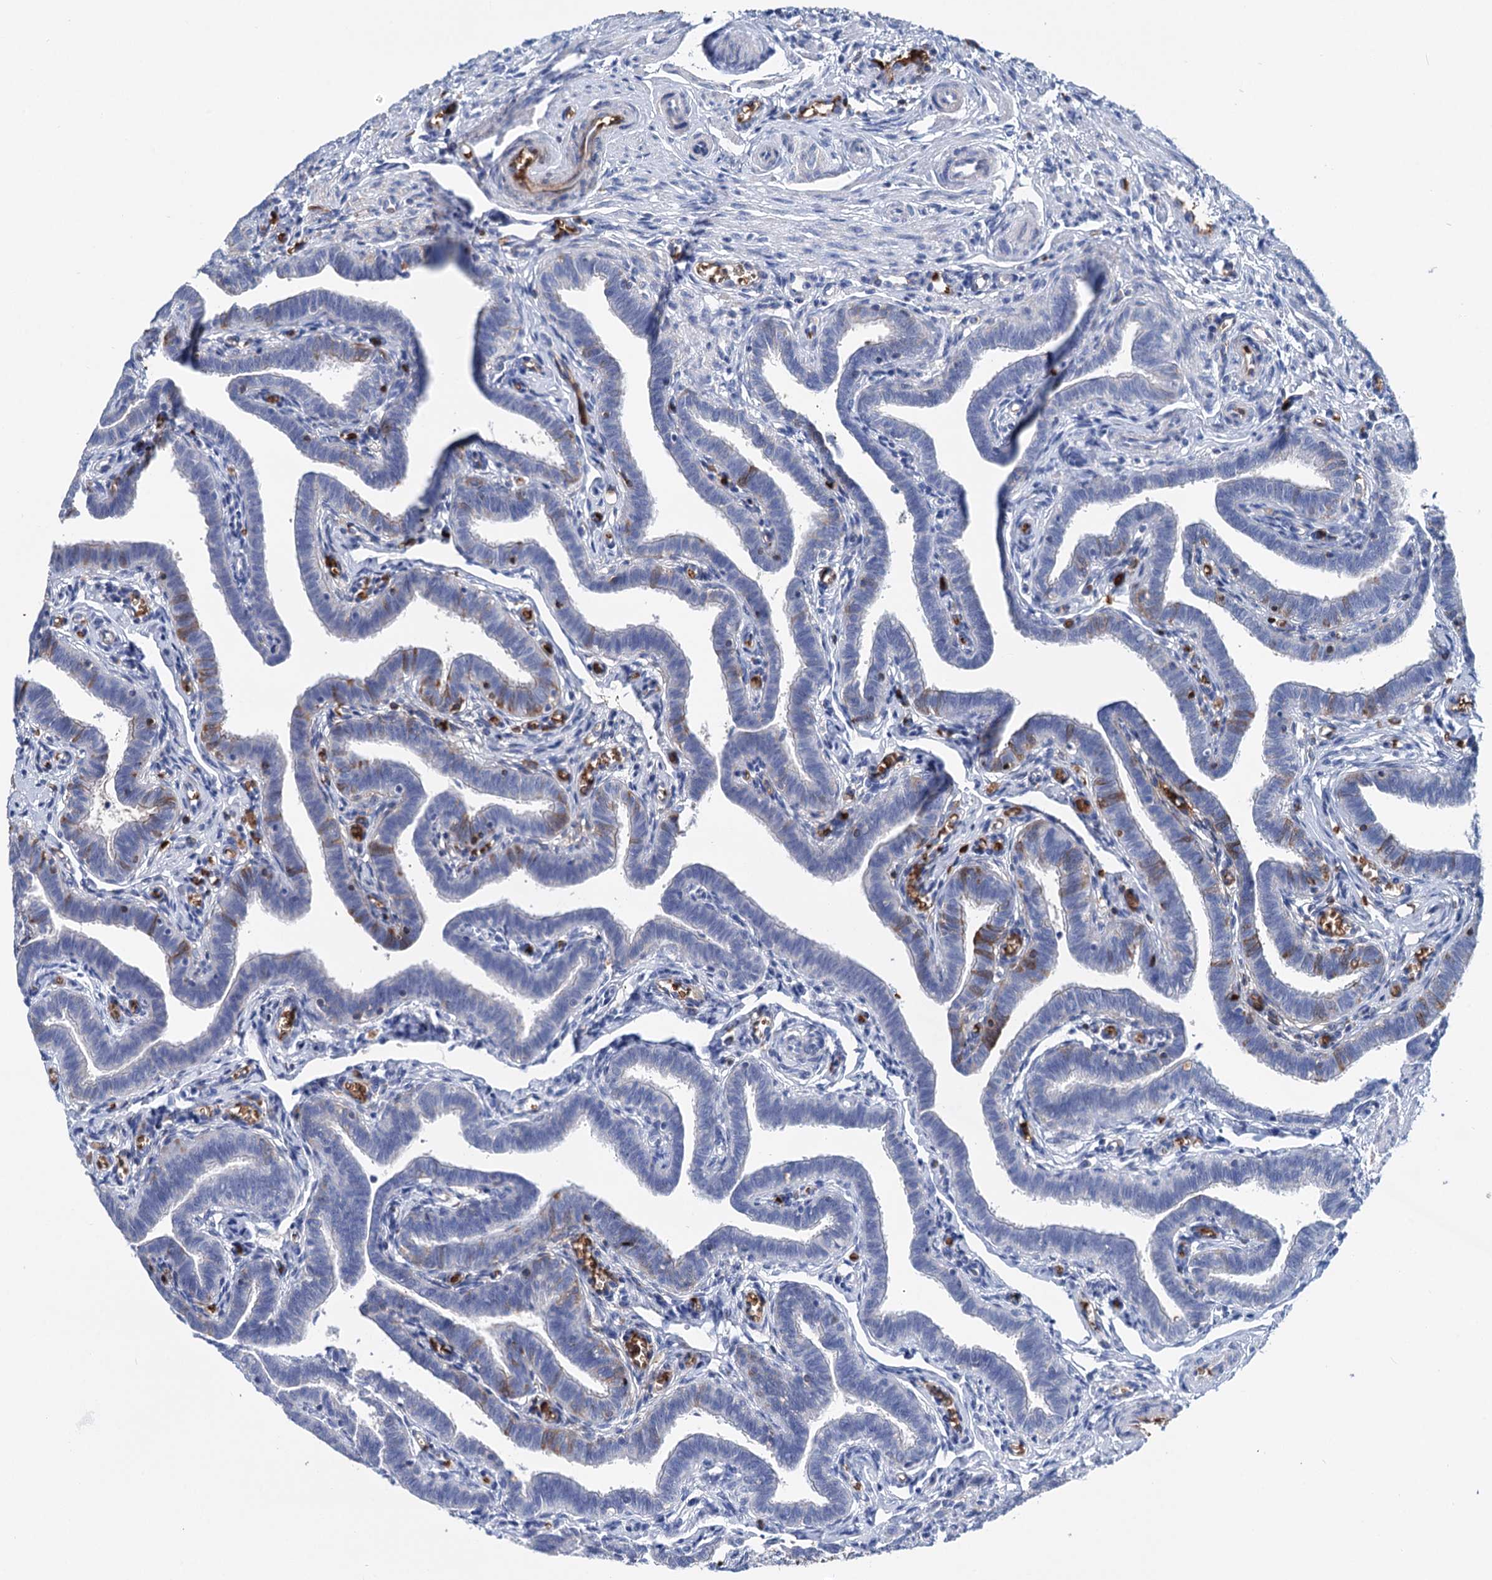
{"staining": {"intensity": "strong", "quantity": "<25%", "location": "cytoplasmic/membranous"}, "tissue": "fallopian tube", "cell_type": "Glandular cells", "image_type": "normal", "snomed": [{"axis": "morphology", "description": "Normal tissue, NOS"}, {"axis": "topography", "description": "Fallopian tube"}], "caption": "This is a micrograph of IHC staining of benign fallopian tube, which shows strong expression in the cytoplasmic/membranous of glandular cells.", "gene": "RPUSD3", "patient": {"sex": "female", "age": 36}}